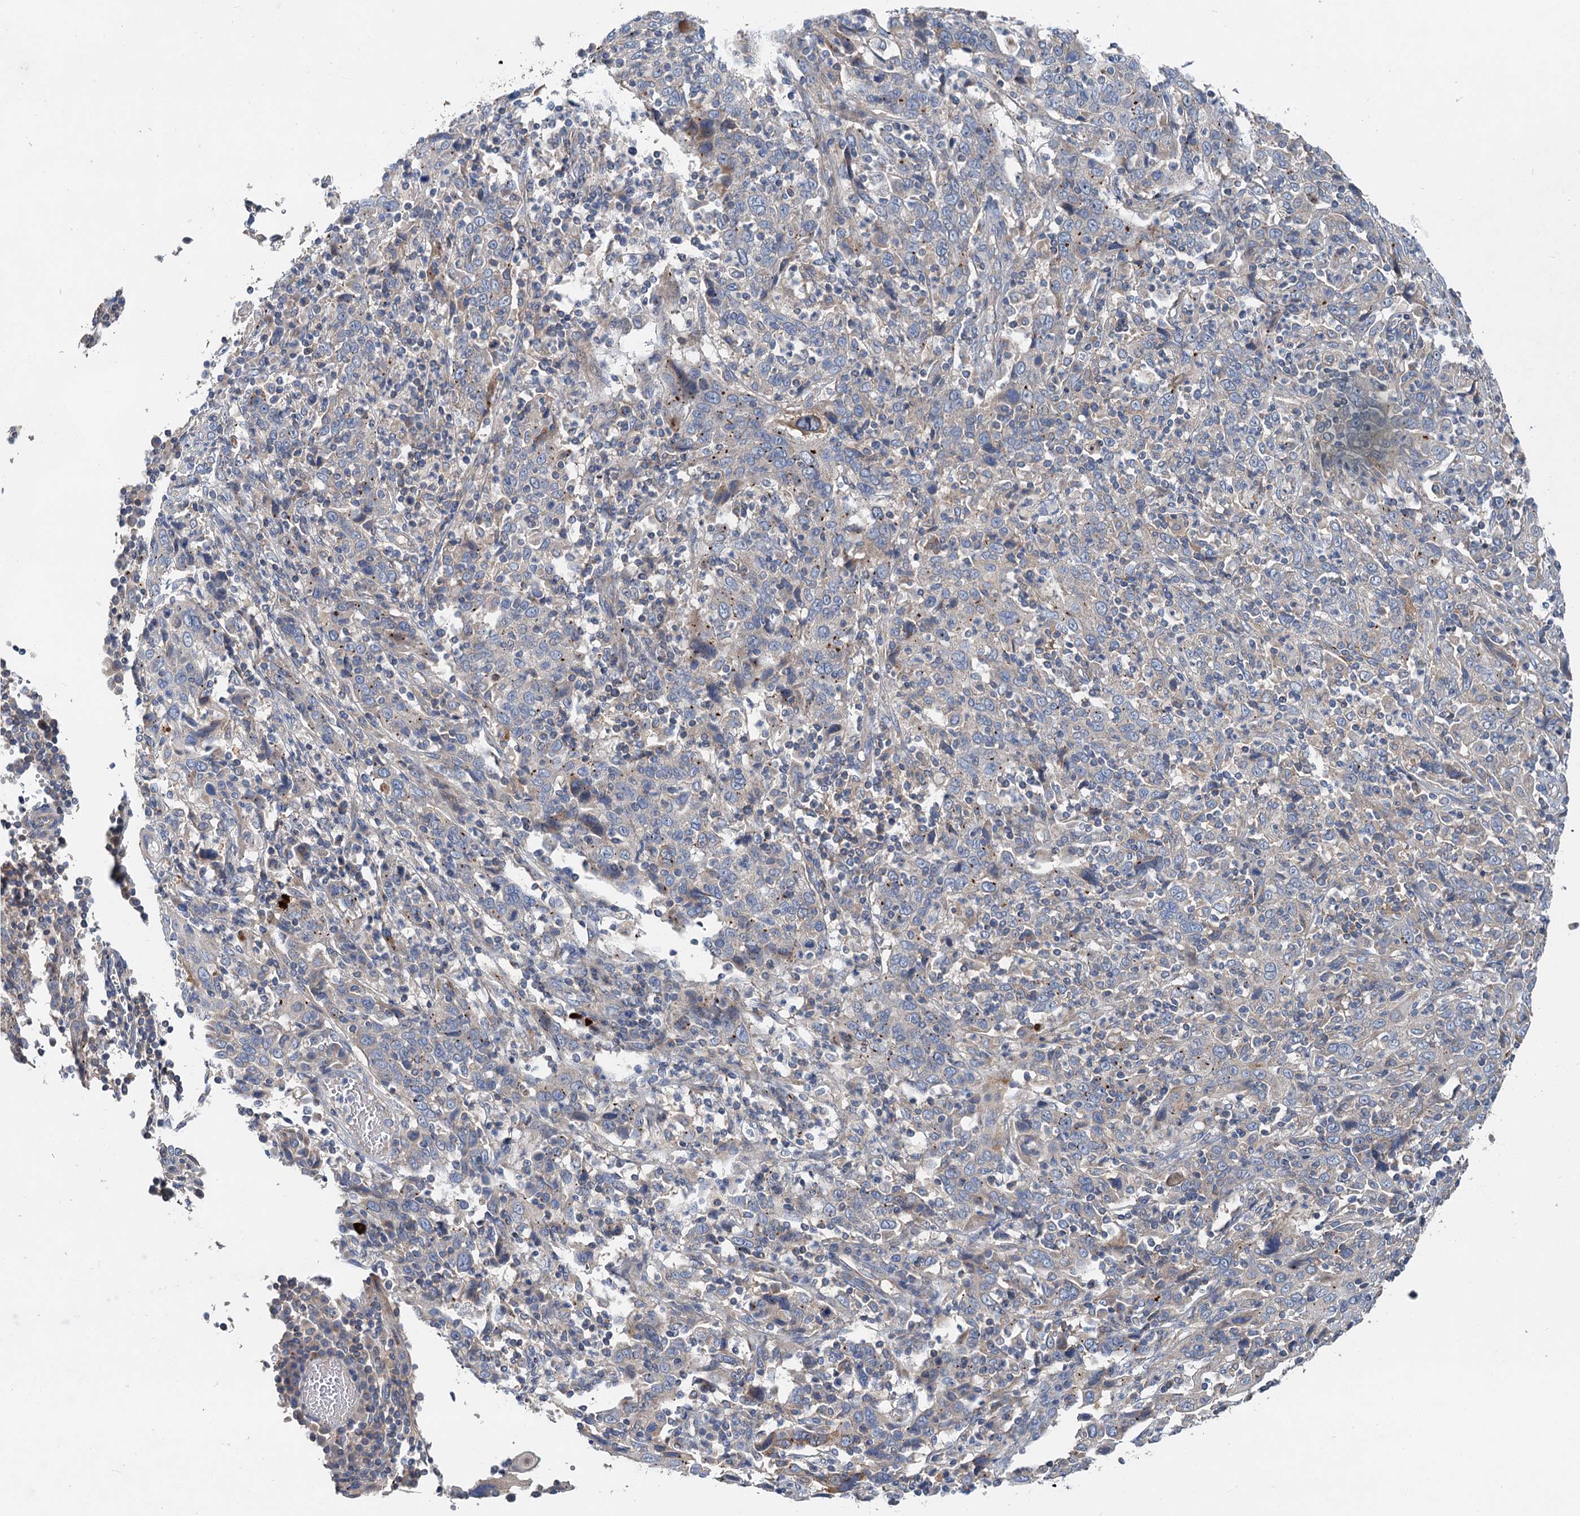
{"staining": {"intensity": "negative", "quantity": "none", "location": "none"}, "tissue": "cervical cancer", "cell_type": "Tumor cells", "image_type": "cancer", "snomed": [{"axis": "morphology", "description": "Squamous cell carcinoma, NOS"}, {"axis": "topography", "description": "Cervix"}], "caption": "A high-resolution micrograph shows immunohistochemistry (IHC) staining of cervical cancer, which demonstrates no significant staining in tumor cells. (Stains: DAB (3,3'-diaminobenzidine) immunohistochemistry (IHC) with hematoxylin counter stain, Microscopy: brightfield microscopy at high magnification).", "gene": "ANKRD26", "patient": {"sex": "female", "age": 46}}